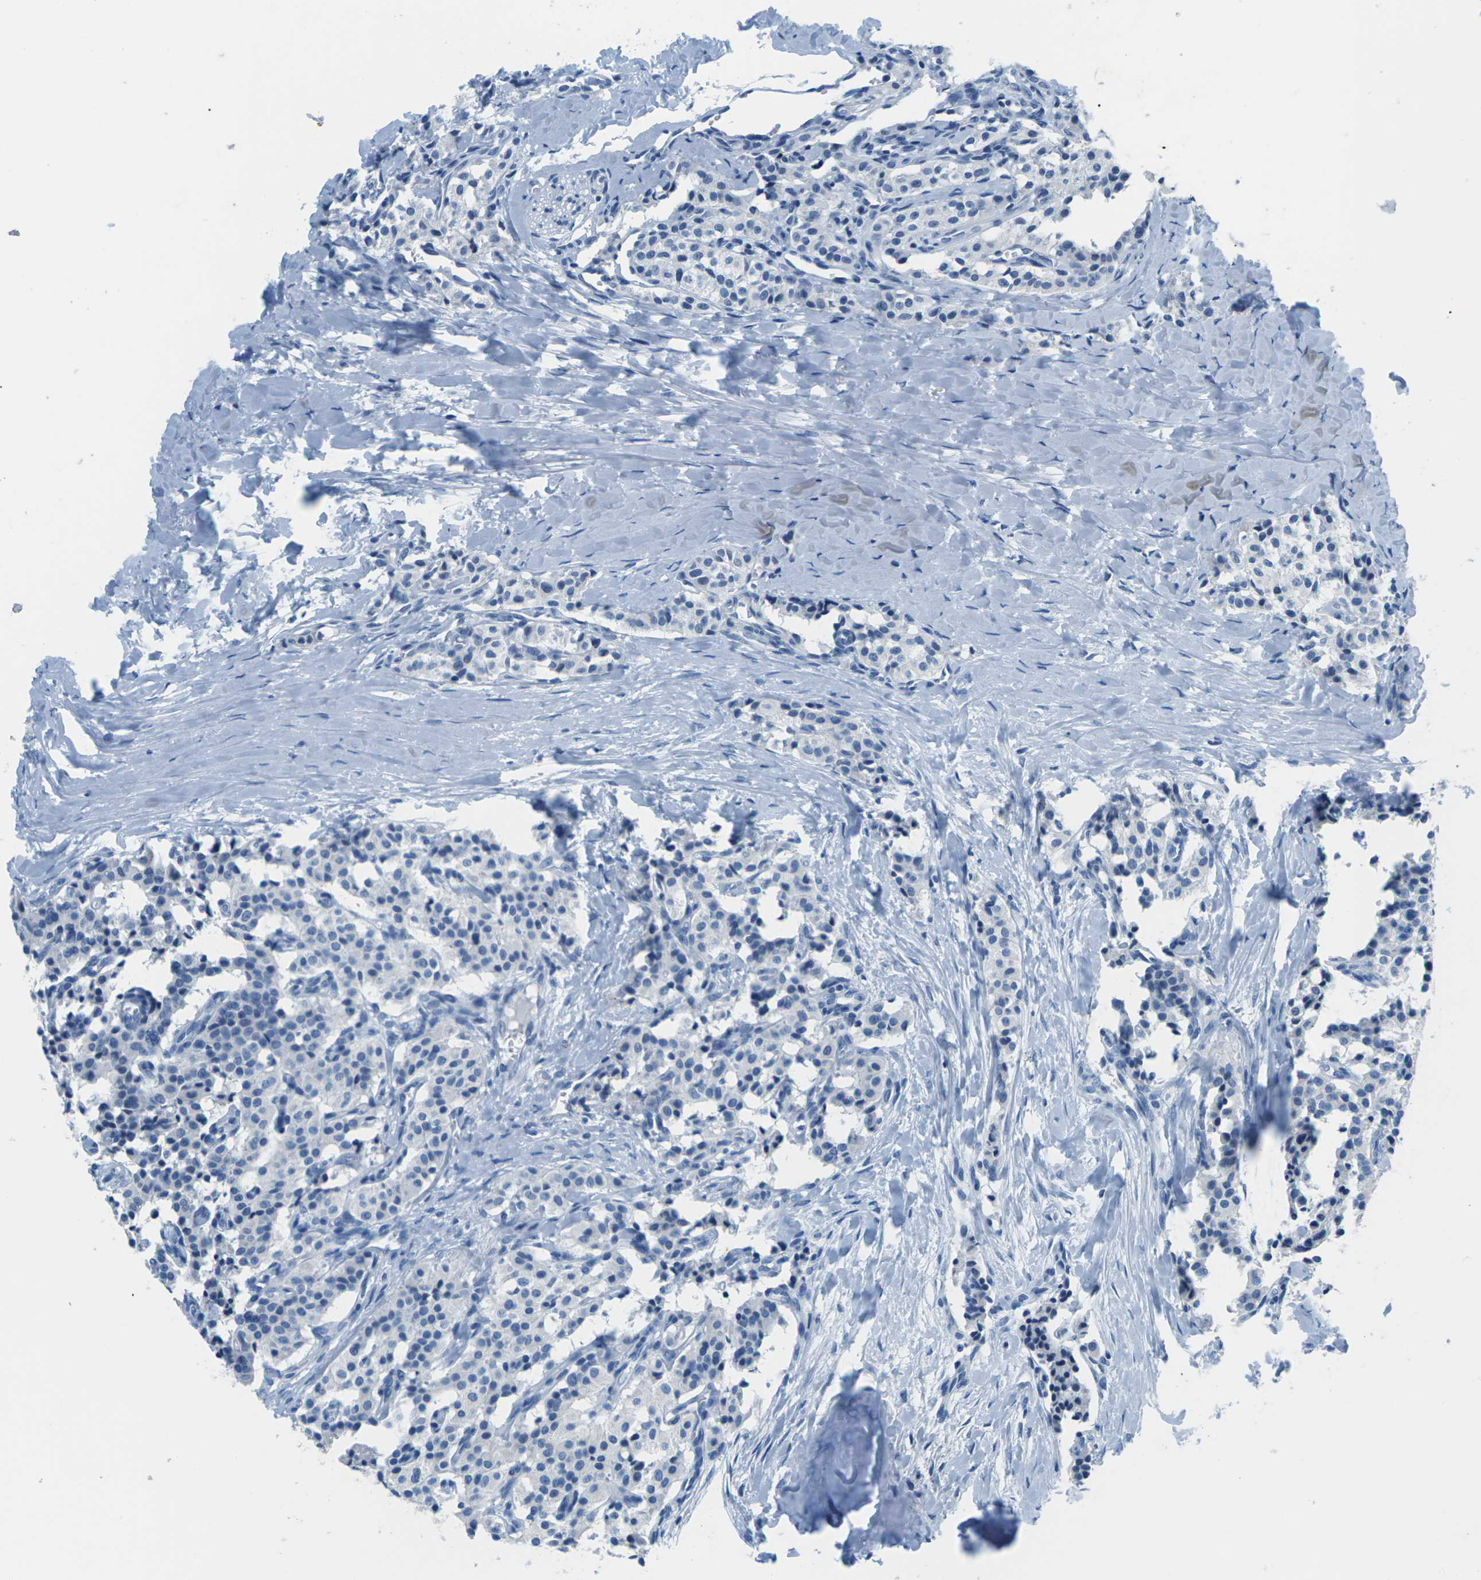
{"staining": {"intensity": "negative", "quantity": "none", "location": "none"}, "tissue": "carcinoid", "cell_type": "Tumor cells", "image_type": "cancer", "snomed": [{"axis": "morphology", "description": "Carcinoid, malignant, NOS"}, {"axis": "topography", "description": "Lung"}], "caption": "Immunohistochemistry histopathology image of malignant carcinoid stained for a protein (brown), which displays no expression in tumor cells.", "gene": "UMOD", "patient": {"sex": "male", "age": 30}}